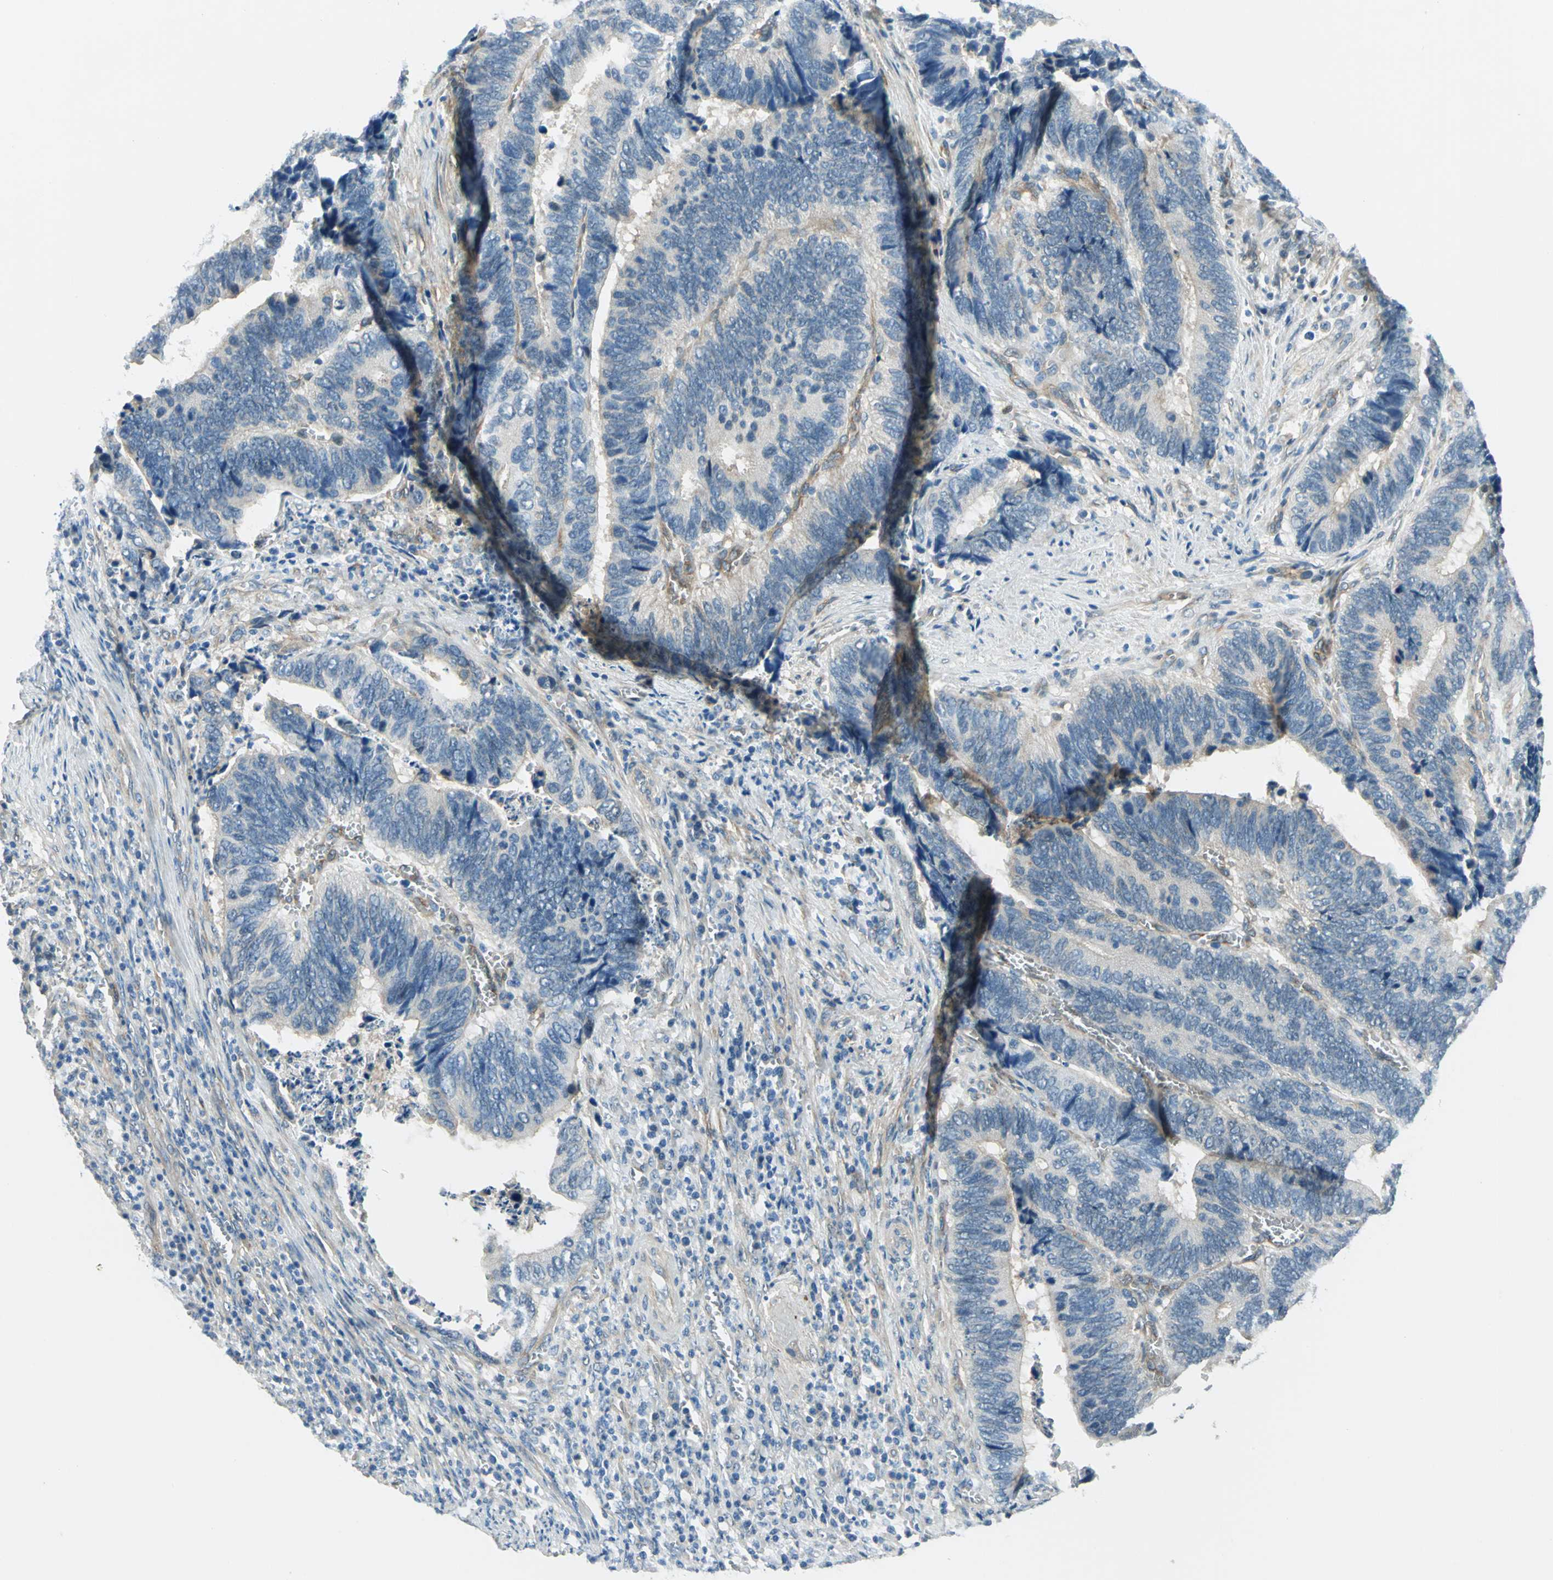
{"staining": {"intensity": "negative", "quantity": "none", "location": "none"}, "tissue": "colorectal cancer", "cell_type": "Tumor cells", "image_type": "cancer", "snomed": [{"axis": "morphology", "description": "Adenocarcinoma, NOS"}, {"axis": "topography", "description": "Colon"}], "caption": "This is a histopathology image of IHC staining of colorectal adenocarcinoma, which shows no positivity in tumor cells.", "gene": "CDC42EP1", "patient": {"sex": "male", "age": 72}}